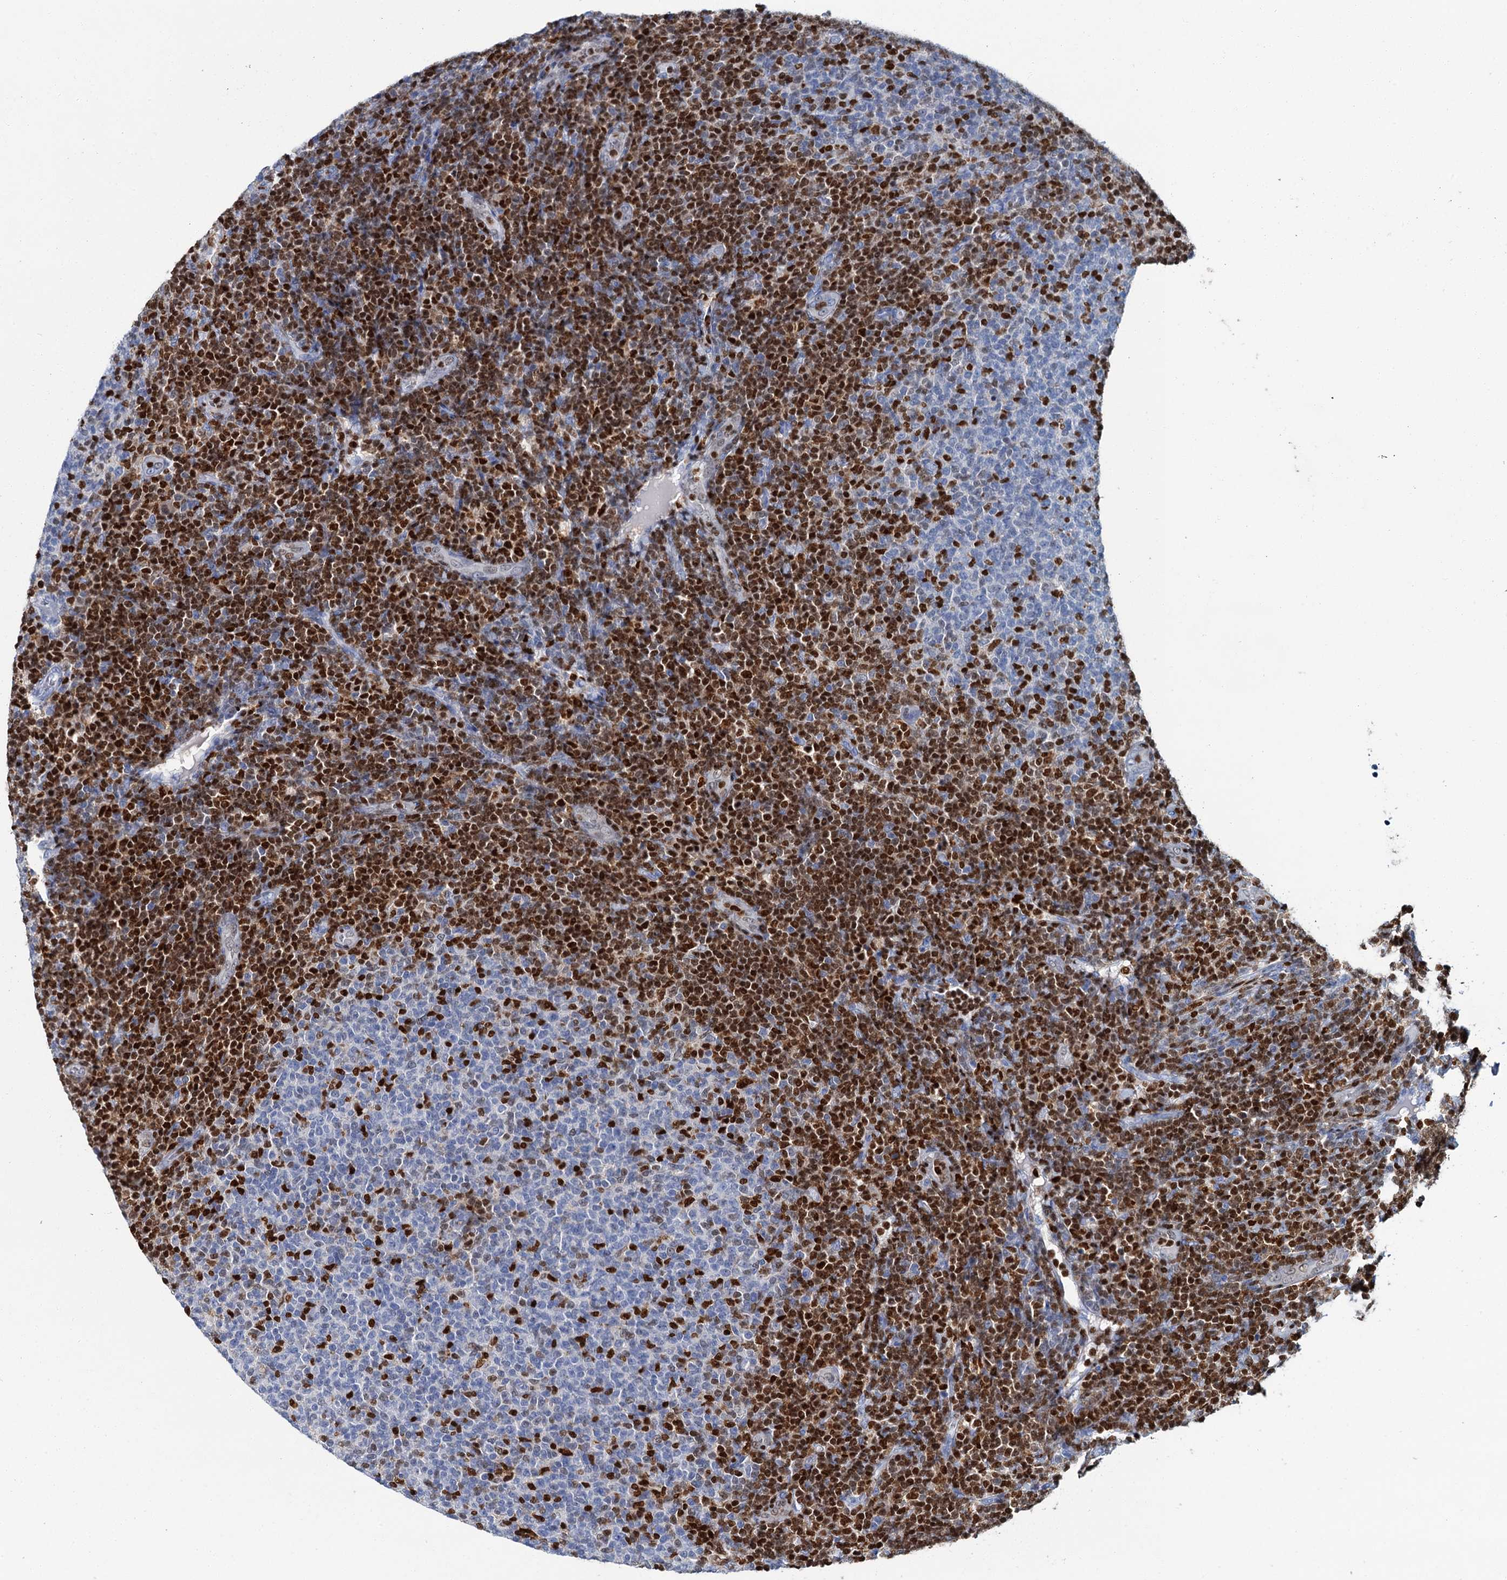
{"staining": {"intensity": "strong", "quantity": "25%-75%", "location": "nuclear"}, "tissue": "lymphoma", "cell_type": "Tumor cells", "image_type": "cancer", "snomed": [{"axis": "morphology", "description": "Malignant lymphoma, non-Hodgkin's type, Low grade"}, {"axis": "topography", "description": "Lymph node"}], "caption": "Strong nuclear positivity is identified in approximately 25%-75% of tumor cells in lymphoma.", "gene": "CELF2", "patient": {"sex": "male", "age": 66}}